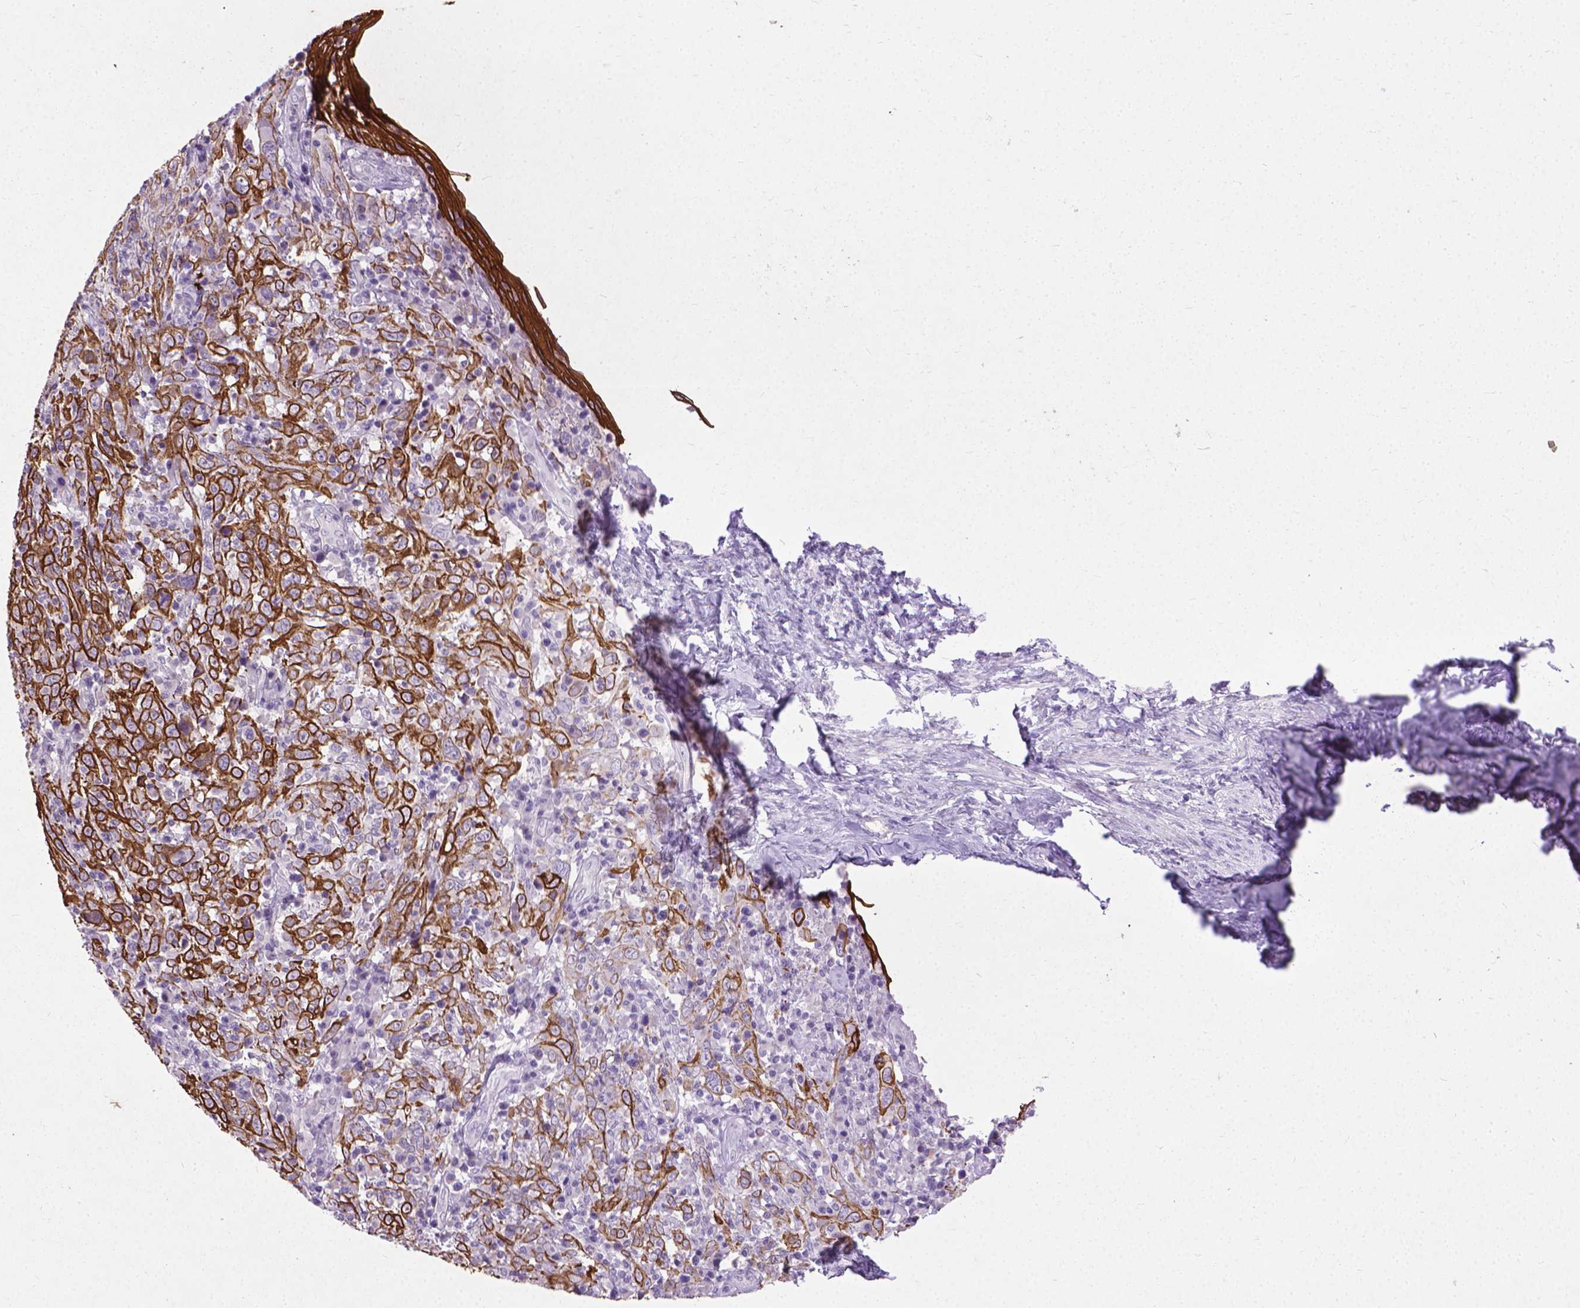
{"staining": {"intensity": "strong", "quantity": ">75%", "location": "cytoplasmic/membranous"}, "tissue": "cervical cancer", "cell_type": "Tumor cells", "image_type": "cancer", "snomed": [{"axis": "morphology", "description": "Squamous cell carcinoma, NOS"}, {"axis": "topography", "description": "Cervix"}], "caption": "Tumor cells demonstrate strong cytoplasmic/membranous expression in approximately >75% of cells in squamous cell carcinoma (cervical). The protein is shown in brown color, while the nuclei are stained blue.", "gene": "KRT5", "patient": {"sex": "female", "age": 46}}